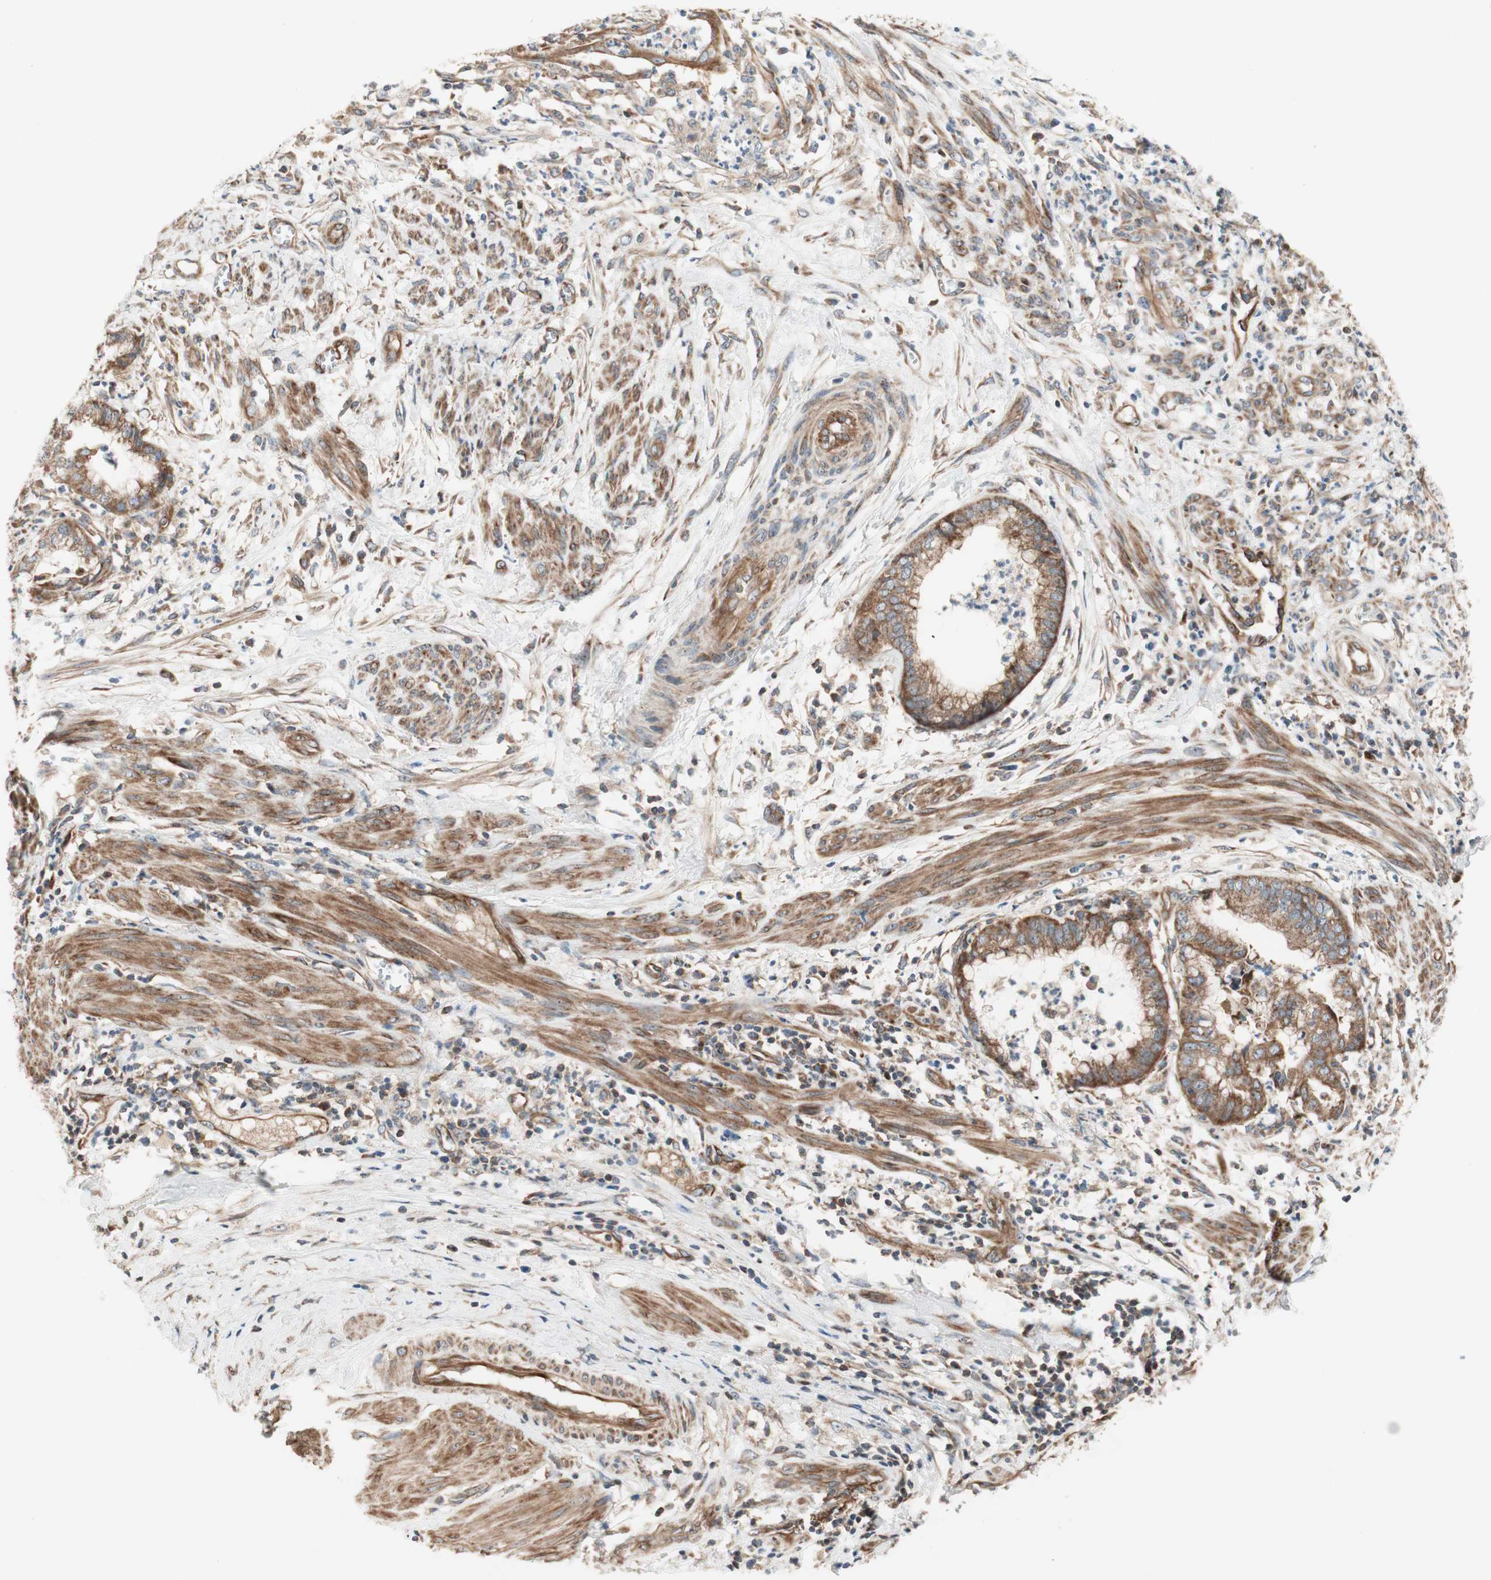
{"staining": {"intensity": "strong", "quantity": ">75%", "location": "cytoplasmic/membranous"}, "tissue": "endometrial cancer", "cell_type": "Tumor cells", "image_type": "cancer", "snomed": [{"axis": "morphology", "description": "Necrosis, NOS"}, {"axis": "morphology", "description": "Adenocarcinoma, NOS"}, {"axis": "topography", "description": "Endometrium"}], "caption": "Adenocarcinoma (endometrial) tissue shows strong cytoplasmic/membranous expression in approximately >75% of tumor cells, visualized by immunohistochemistry.", "gene": "CTTNBP2NL", "patient": {"sex": "female", "age": 79}}